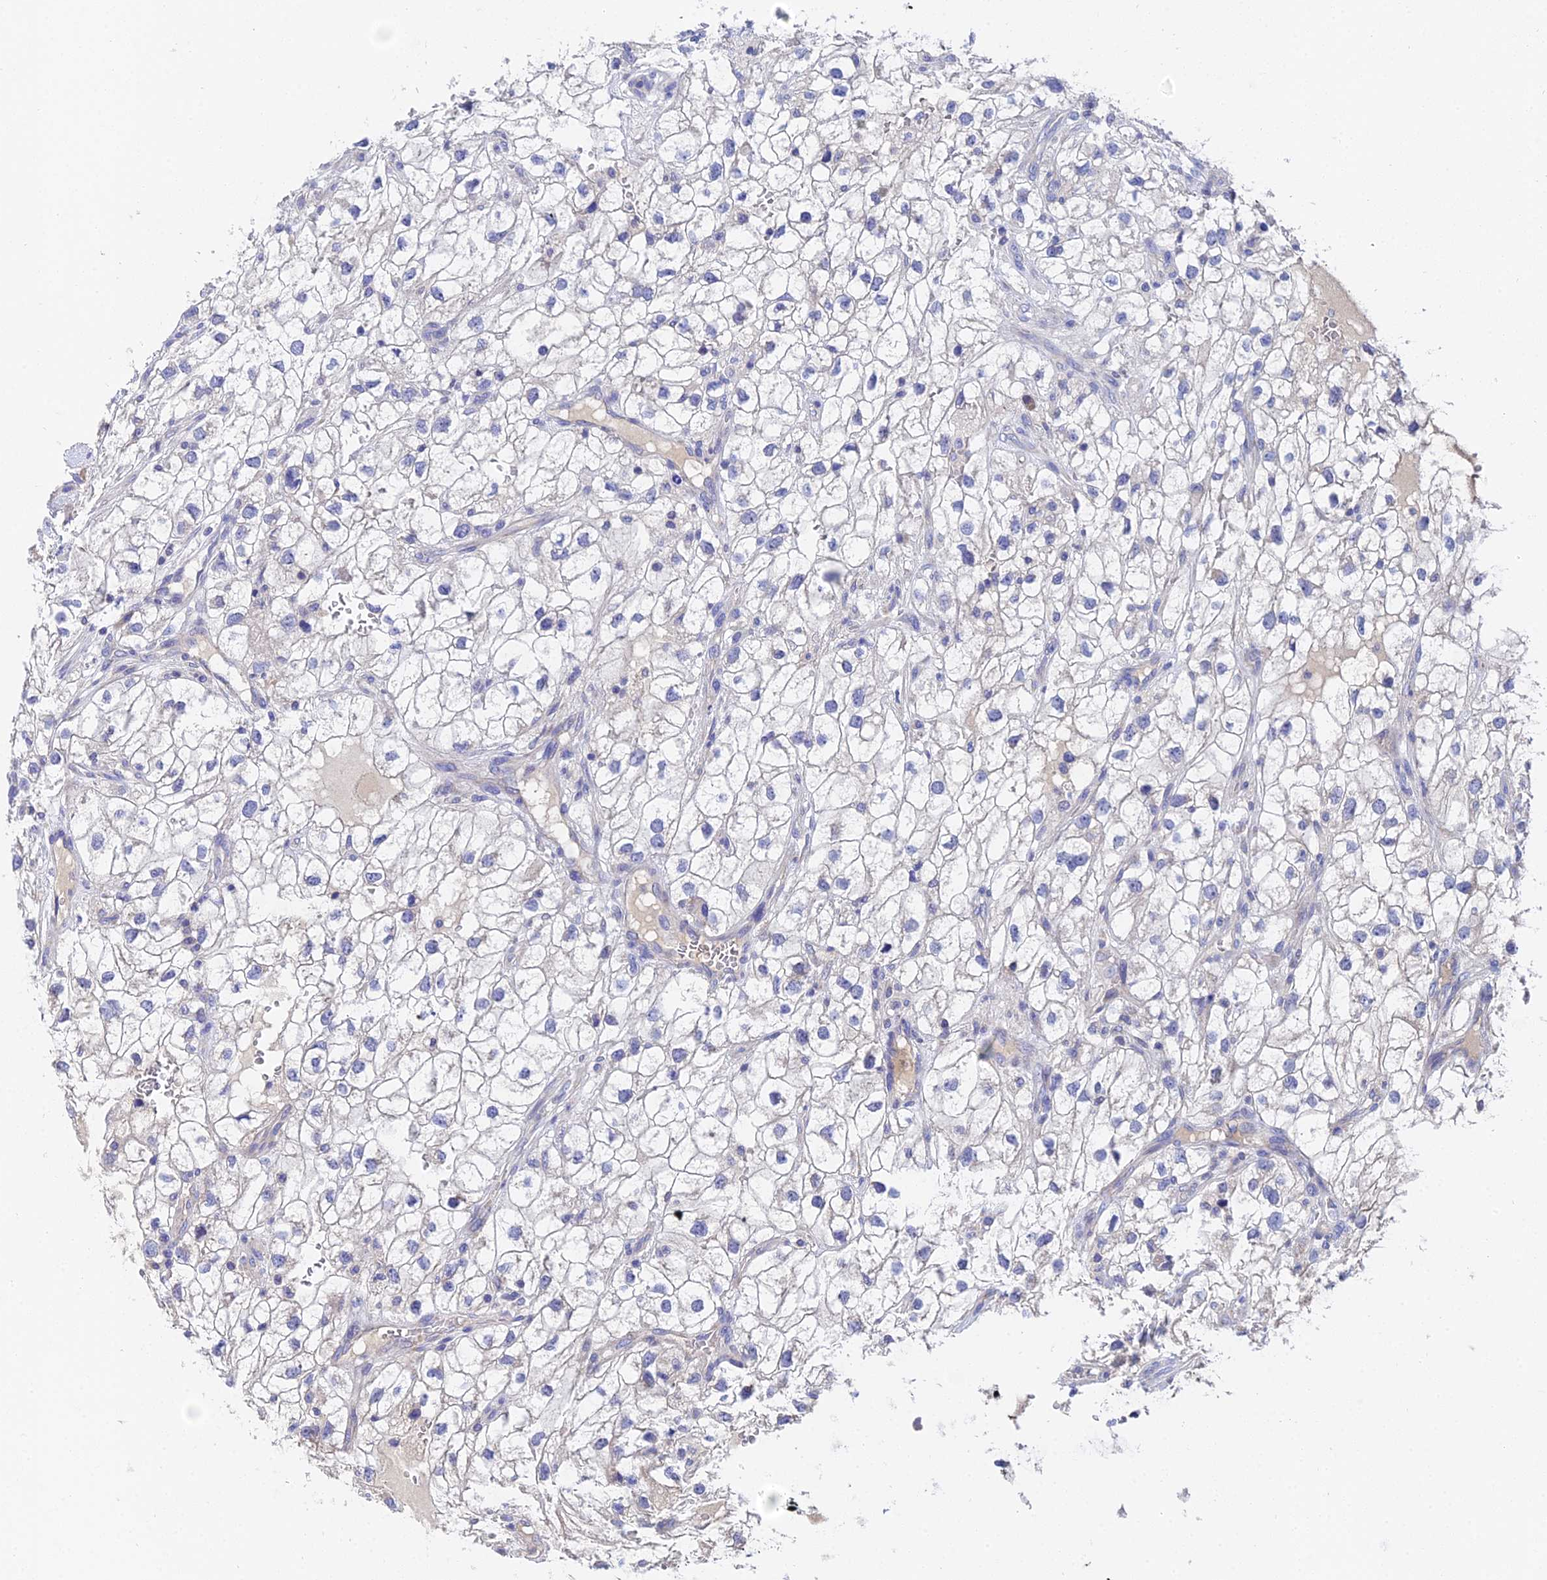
{"staining": {"intensity": "negative", "quantity": "none", "location": "none"}, "tissue": "renal cancer", "cell_type": "Tumor cells", "image_type": "cancer", "snomed": [{"axis": "morphology", "description": "Adenocarcinoma, NOS"}, {"axis": "topography", "description": "Kidney"}], "caption": "Immunohistochemical staining of renal cancer demonstrates no significant positivity in tumor cells. (Stains: DAB (3,3'-diaminobenzidine) IHC with hematoxylin counter stain, Microscopy: brightfield microscopy at high magnification).", "gene": "UBE2L3", "patient": {"sex": "male", "age": 59}}